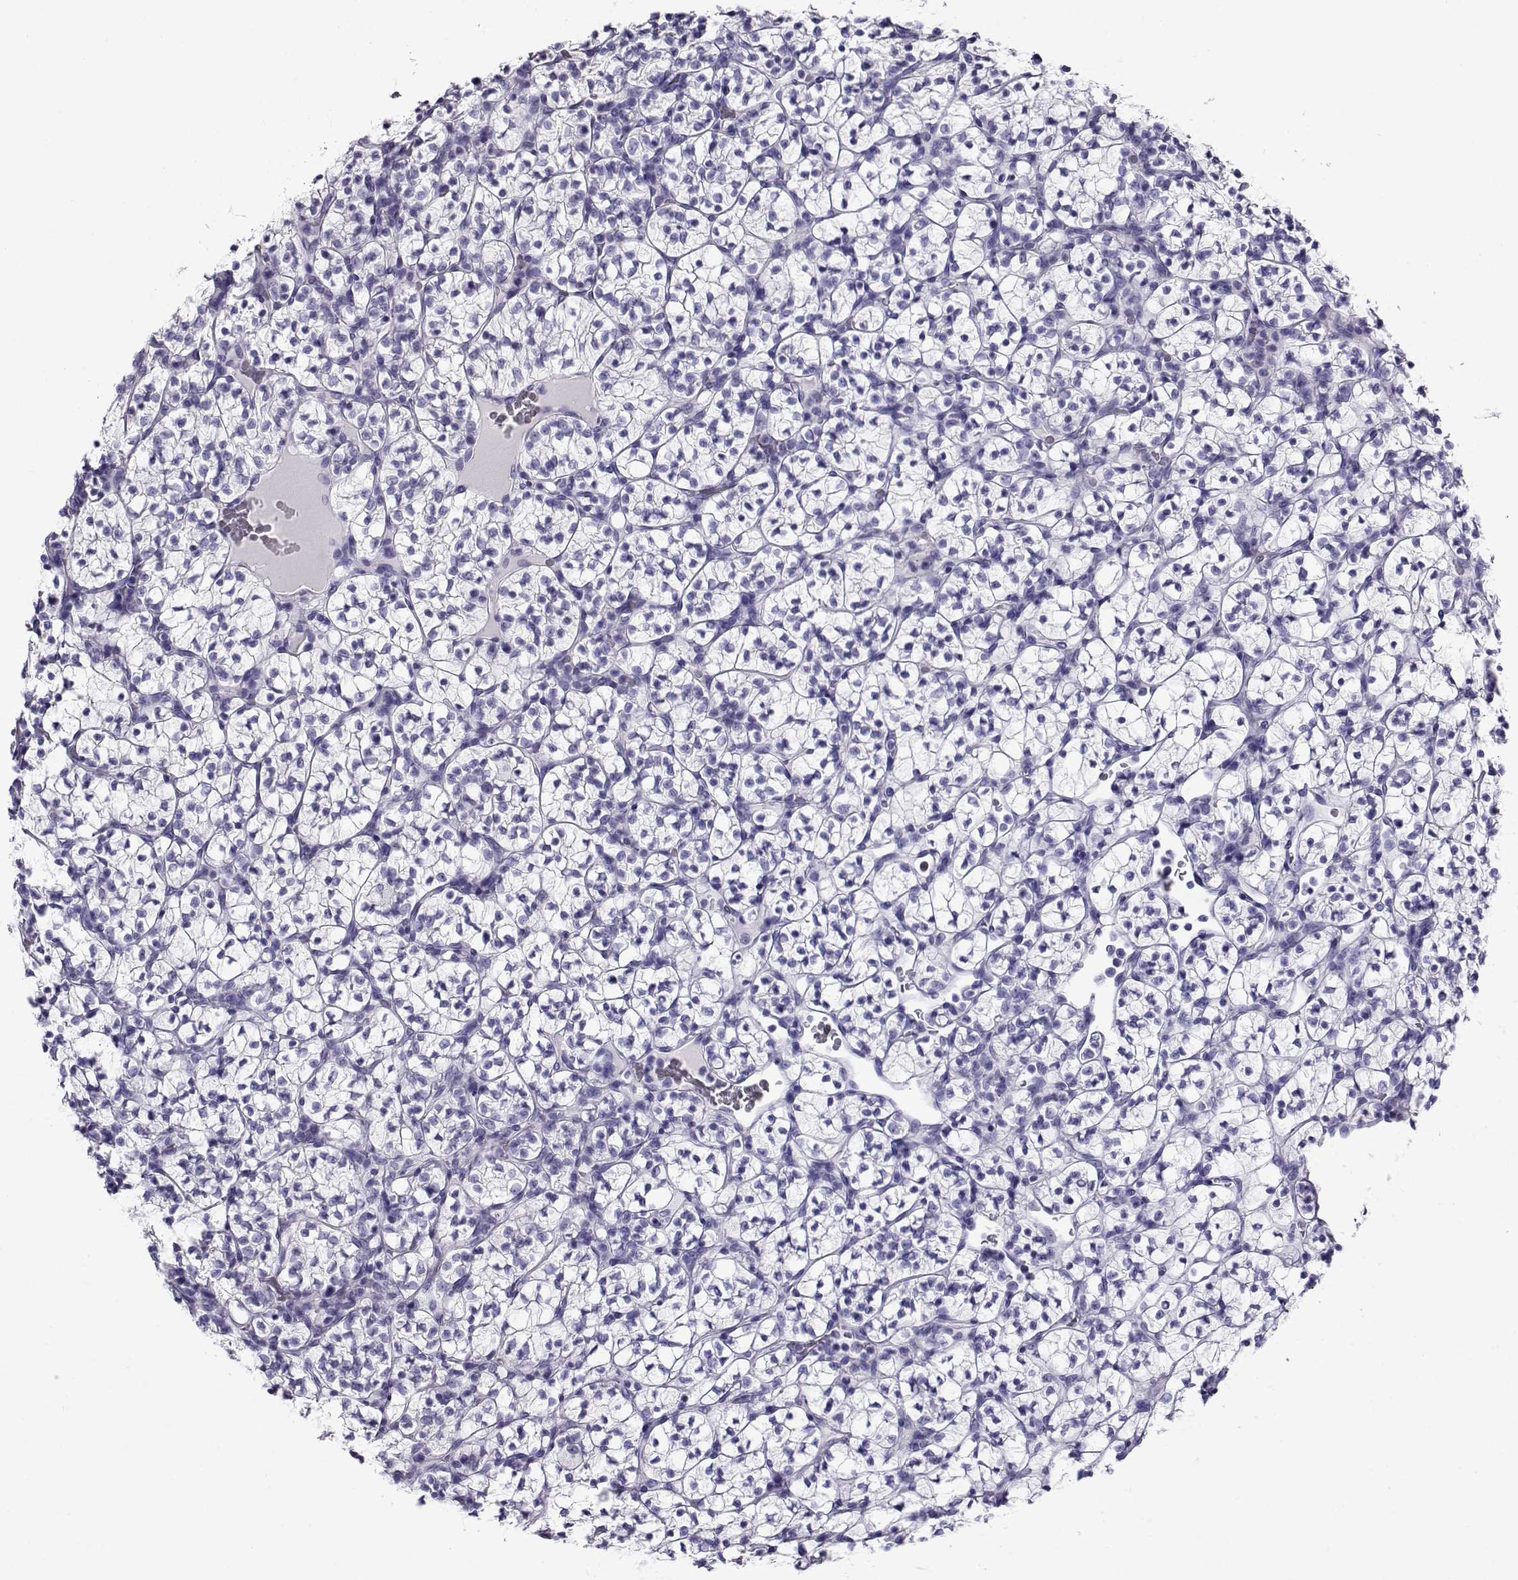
{"staining": {"intensity": "negative", "quantity": "none", "location": "none"}, "tissue": "renal cancer", "cell_type": "Tumor cells", "image_type": "cancer", "snomed": [{"axis": "morphology", "description": "Adenocarcinoma, NOS"}, {"axis": "topography", "description": "Kidney"}], "caption": "Tumor cells show no significant expression in renal adenocarcinoma.", "gene": "RHOXF2", "patient": {"sex": "female", "age": 89}}